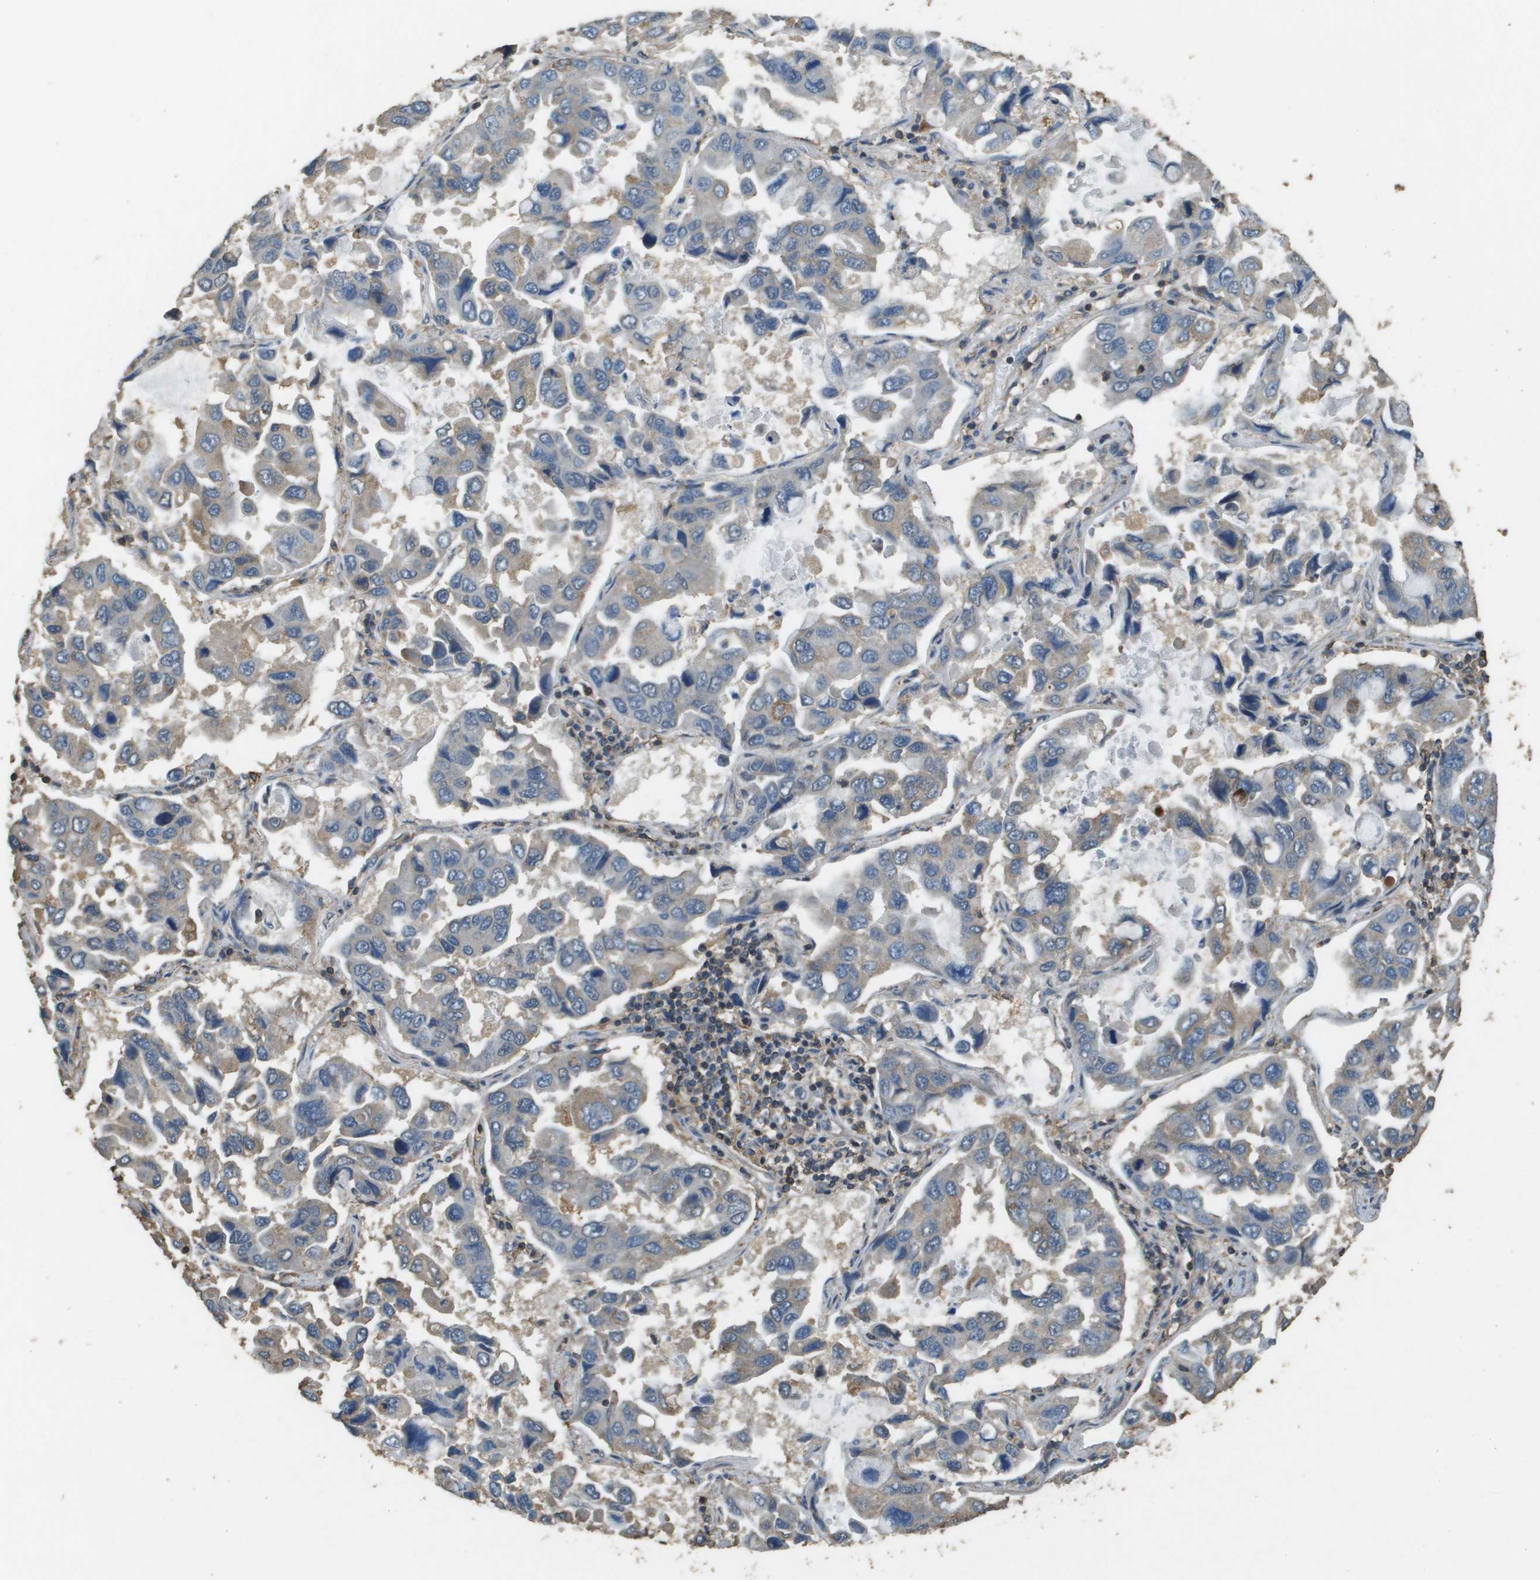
{"staining": {"intensity": "moderate", "quantity": "<25%", "location": "cytoplasmic/membranous"}, "tissue": "lung cancer", "cell_type": "Tumor cells", "image_type": "cancer", "snomed": [{"axis": "morphology", "description": "Adenocarcinoma, NOS"}, {"axis": "topography", "description": "Lung"}], "caption": "Protein staining demonstrates moderate cytoplasmic/membranous staining in about <25% of tumor cells in adenocarcinoma (lung). (DAB IHC, brown staining for protein, blue staining for nuclei).", "gene": "MS4A7", "patient": {"sex": "male", "age": 64}}